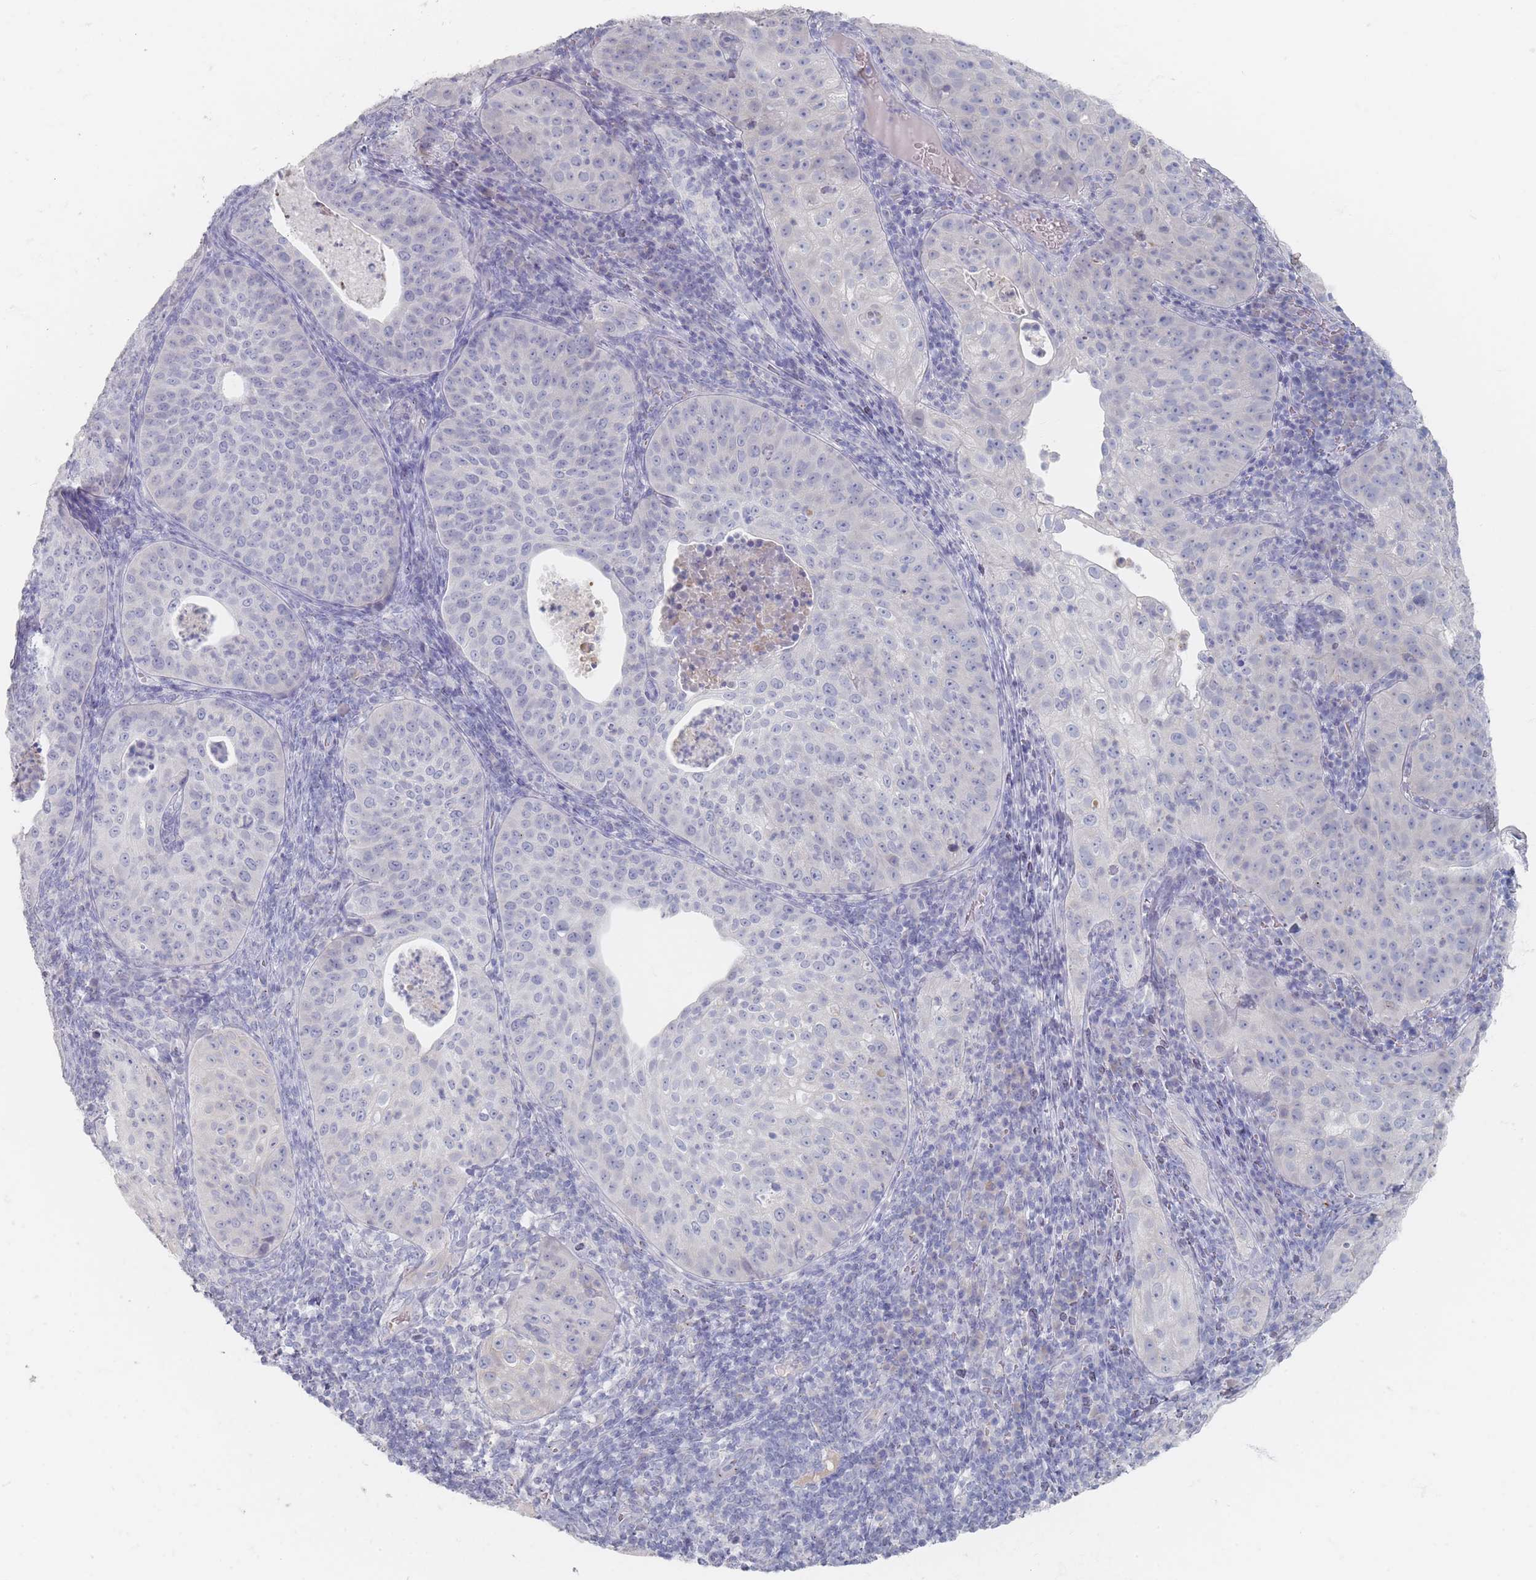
{"staining": {"intensity": "negative", "quantity": "none", "location": "none"}, "tissue": "cervical cancer", "cell_type": "Tumor cells", "image_type": "cancer", "snomed": [{"axis": "morphology", "description": "Squamous cell carcinoma, NOS"}, {"axis": "topography", "description": "Cervix"}], "caption": "A high-resolution image shows immunohistochemistry (IHC) staining of squamous cell carcinoma (cervical), which exhibits no significant staining in tumor cells.", "gene": "HELZ2", "patient": {"sex": "female", "age": 52}}